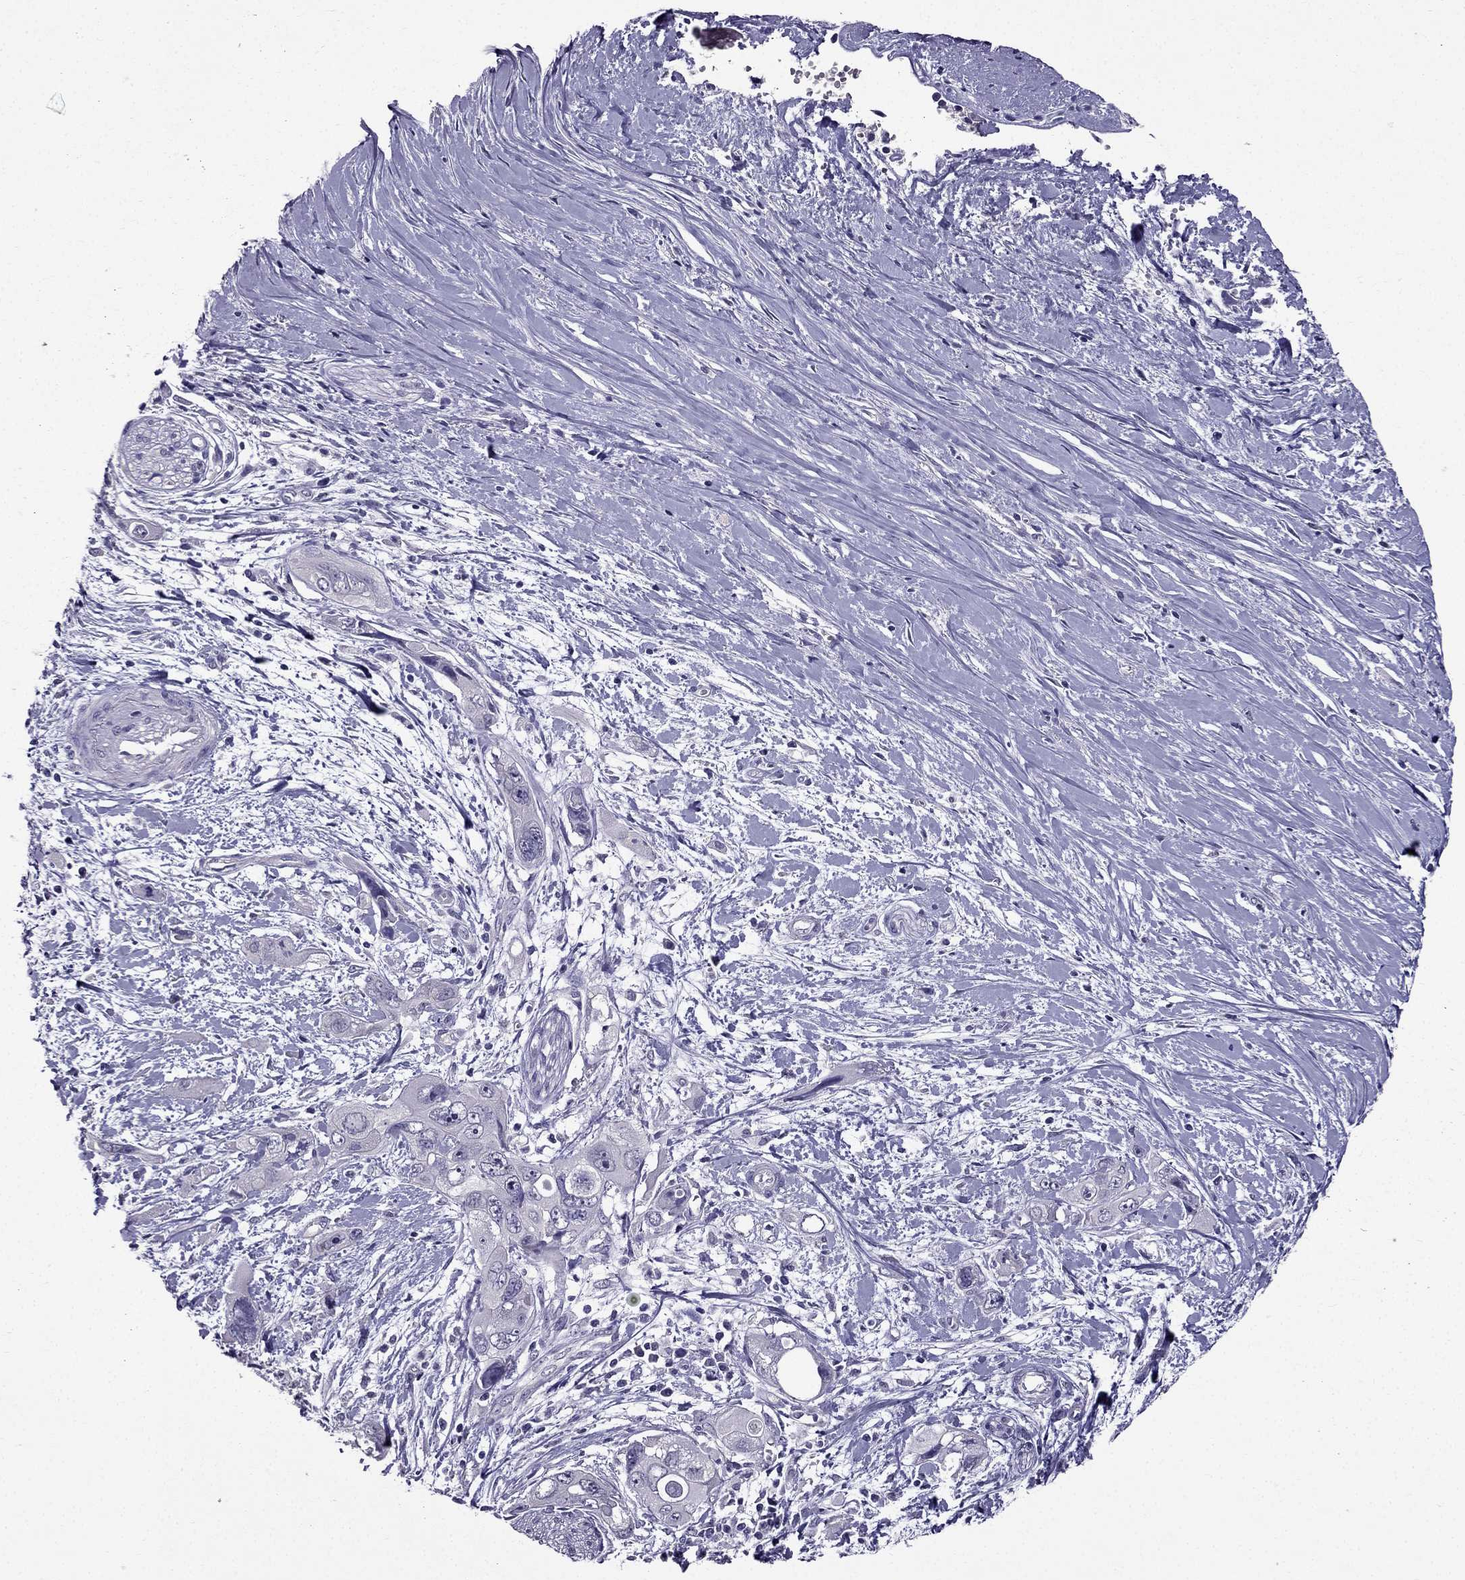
{"staining": {"intensity": "negative", "quantity": "none", "location": "none"}, "tissue": "pancreatic cancer", "cell_type": "Tumor cells", "image_type": "cancer", "snomed": [{"axis": "morphology", "description": "Adenocarcinoma, NOS"}, {"axis": "topography", "description": "Pancreas"}], "caption": "Tumor cells show no significant expression in pancreatic adenocarcinoma.", "gene": "DUSP15", "patient": {"sex": "male", "age": 47}}